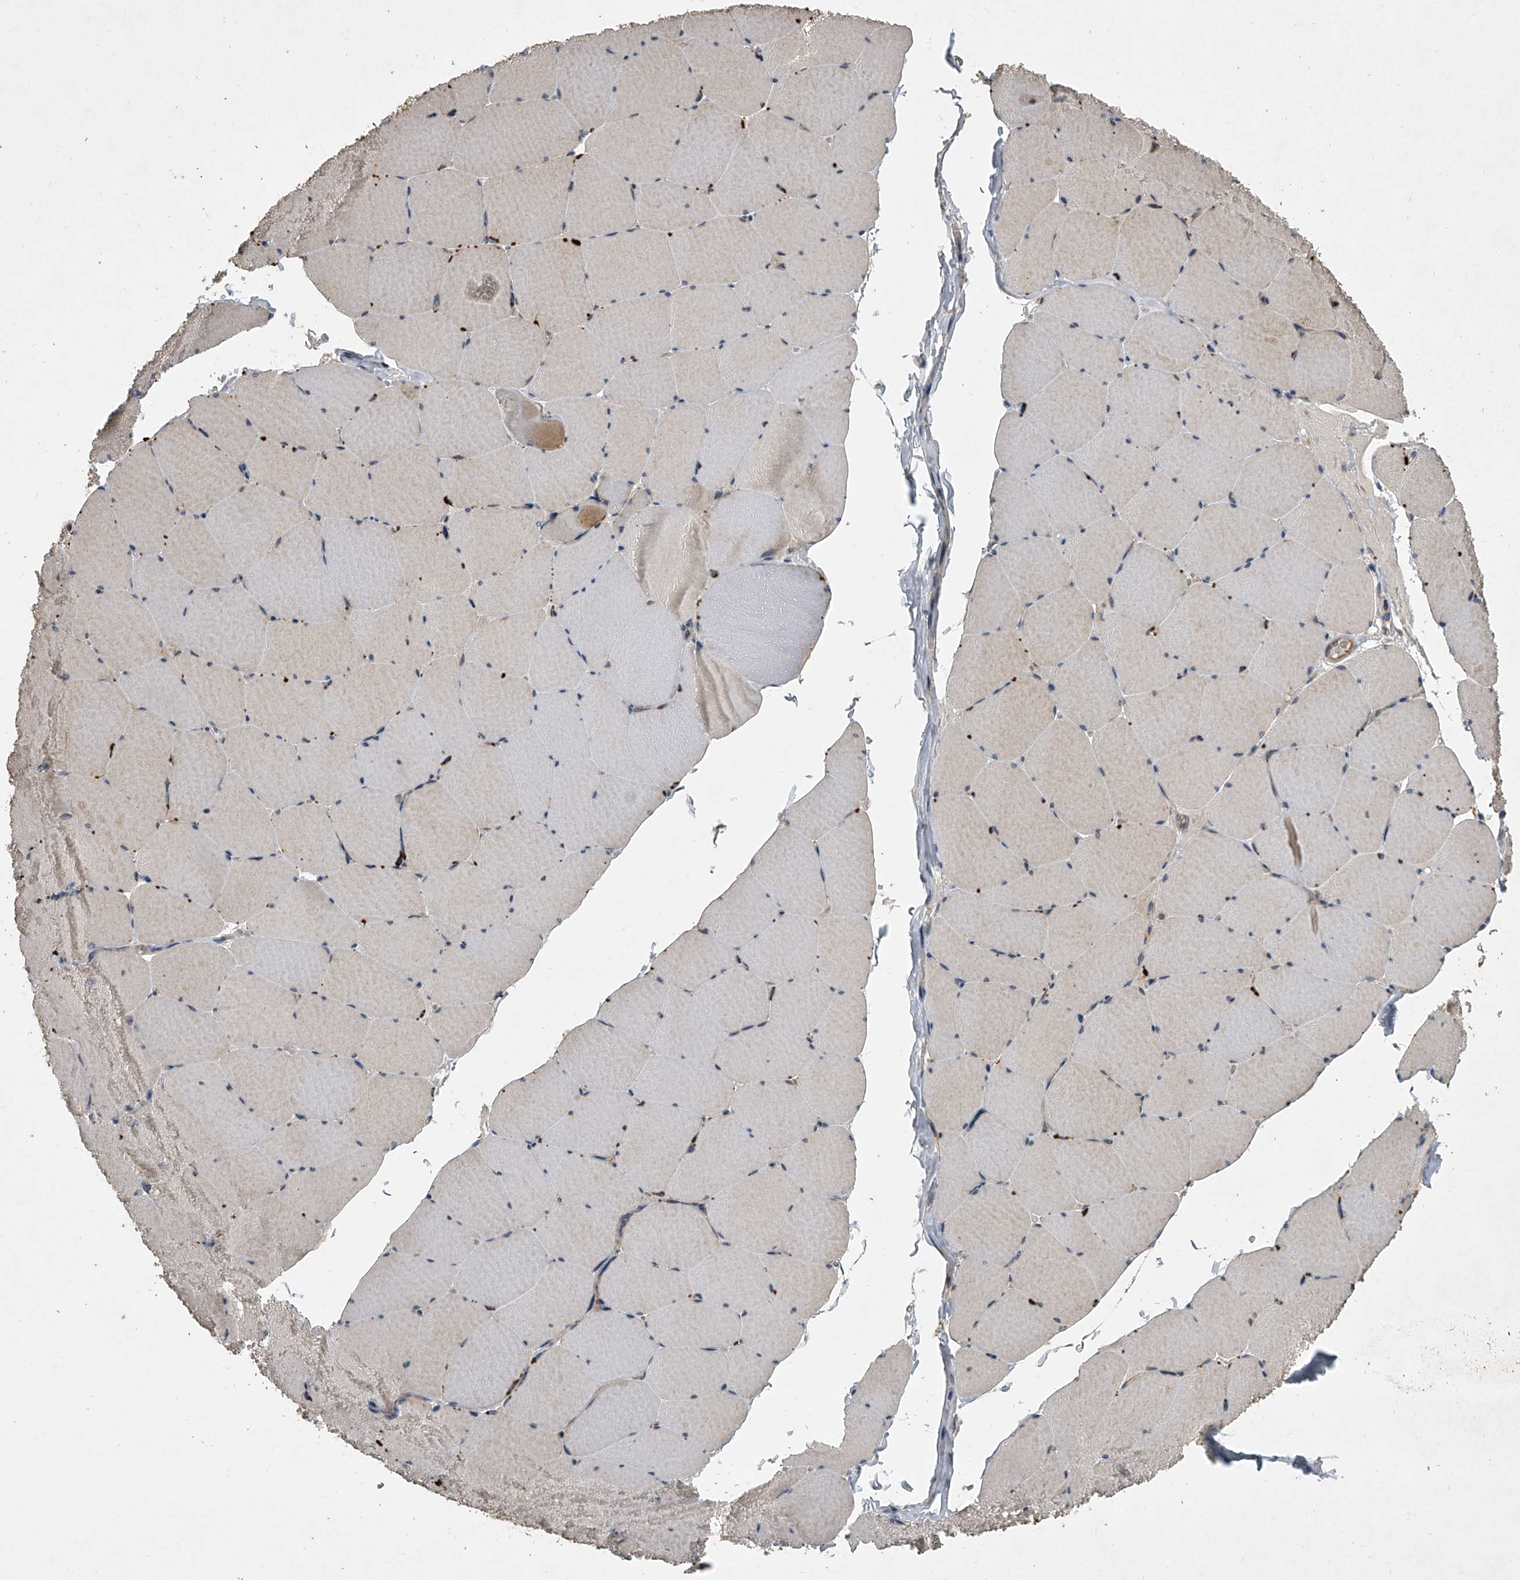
{"staining": {"intensity": "moderate", "quantity": "25%-75%", "location": "cytoplasmic/membranous"}, "tissue": "skeletal muscle", "cell_type": "Myocytes", "image_type": "normal", "snomed": [{"axis": "morphology", "description": "Normal tissue, NOS"}, {"axis": "topography", "description": "Skeletal muscle"}, {"axis": "topography", "description": "Head-Neck"}], "caption": "Protein staining displays moderate cytoplasmic/membranous staining in approximately 25%-75% of myocytes in unremarkable skeletal muscle.", "gene": "DOCK9", "patient": {"sex": "male", "age": 66}}